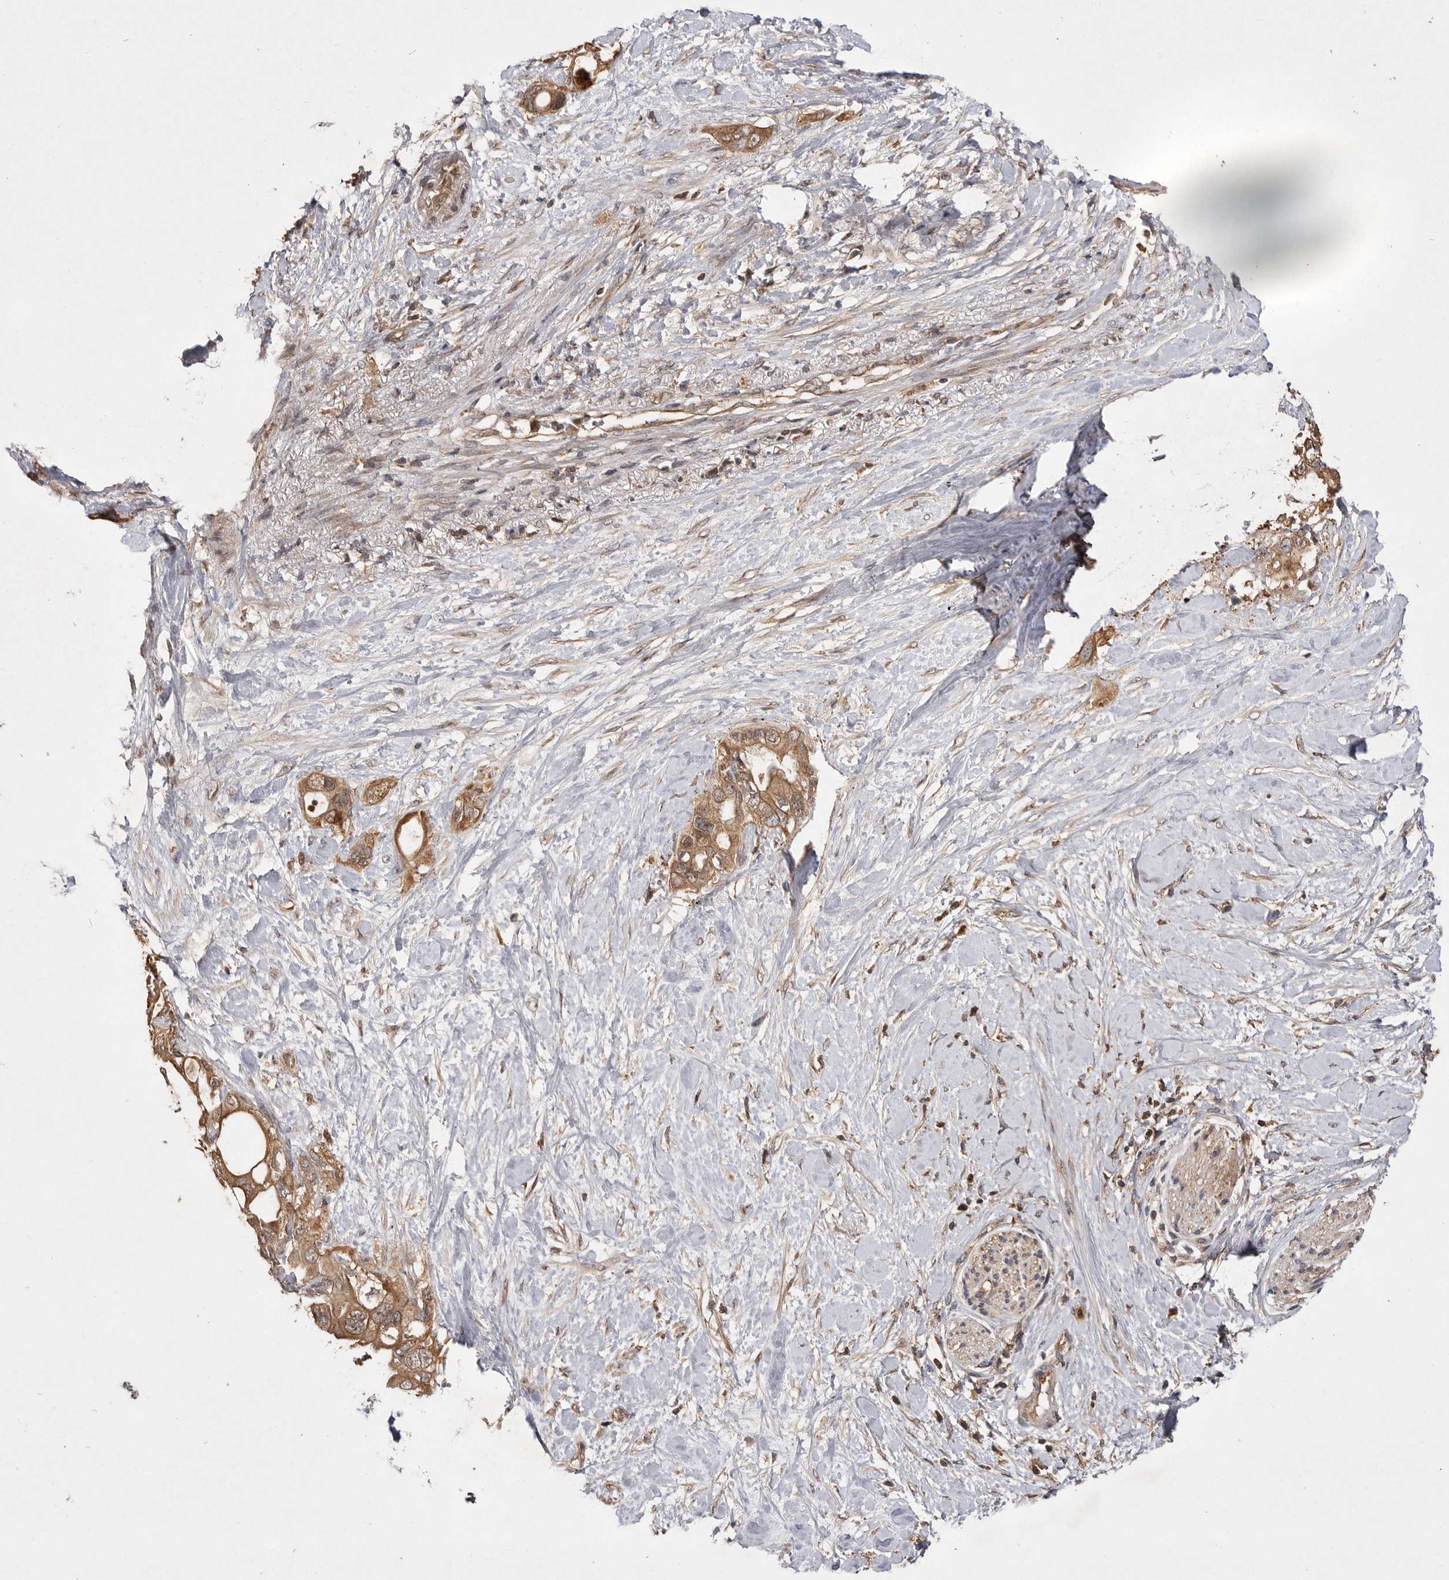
{"staining": {"intensity": "moderate", "quantity": ">75%", "location": "cytoplasmic/membranous"}, "tissue": "pancreatic cancer", "cell_type": "Tumor cells", "image_type": "cancer", "snomed": [{"axis": "morphology", "description": "Adenocarcinoma, NOS"}, {"axis": "topography", "description": "Pancreas"}], "caption": "An immunohistochemistry (IHC) image of neoplastic tissue is shown. Protein staining in brown labels moderate cytoplasmic/membranous positivity in adenocarcinoma (pancreatic) within tumor cells.", "gene": "VN1R4", "patient": {"sex": "female", "age": 56}}